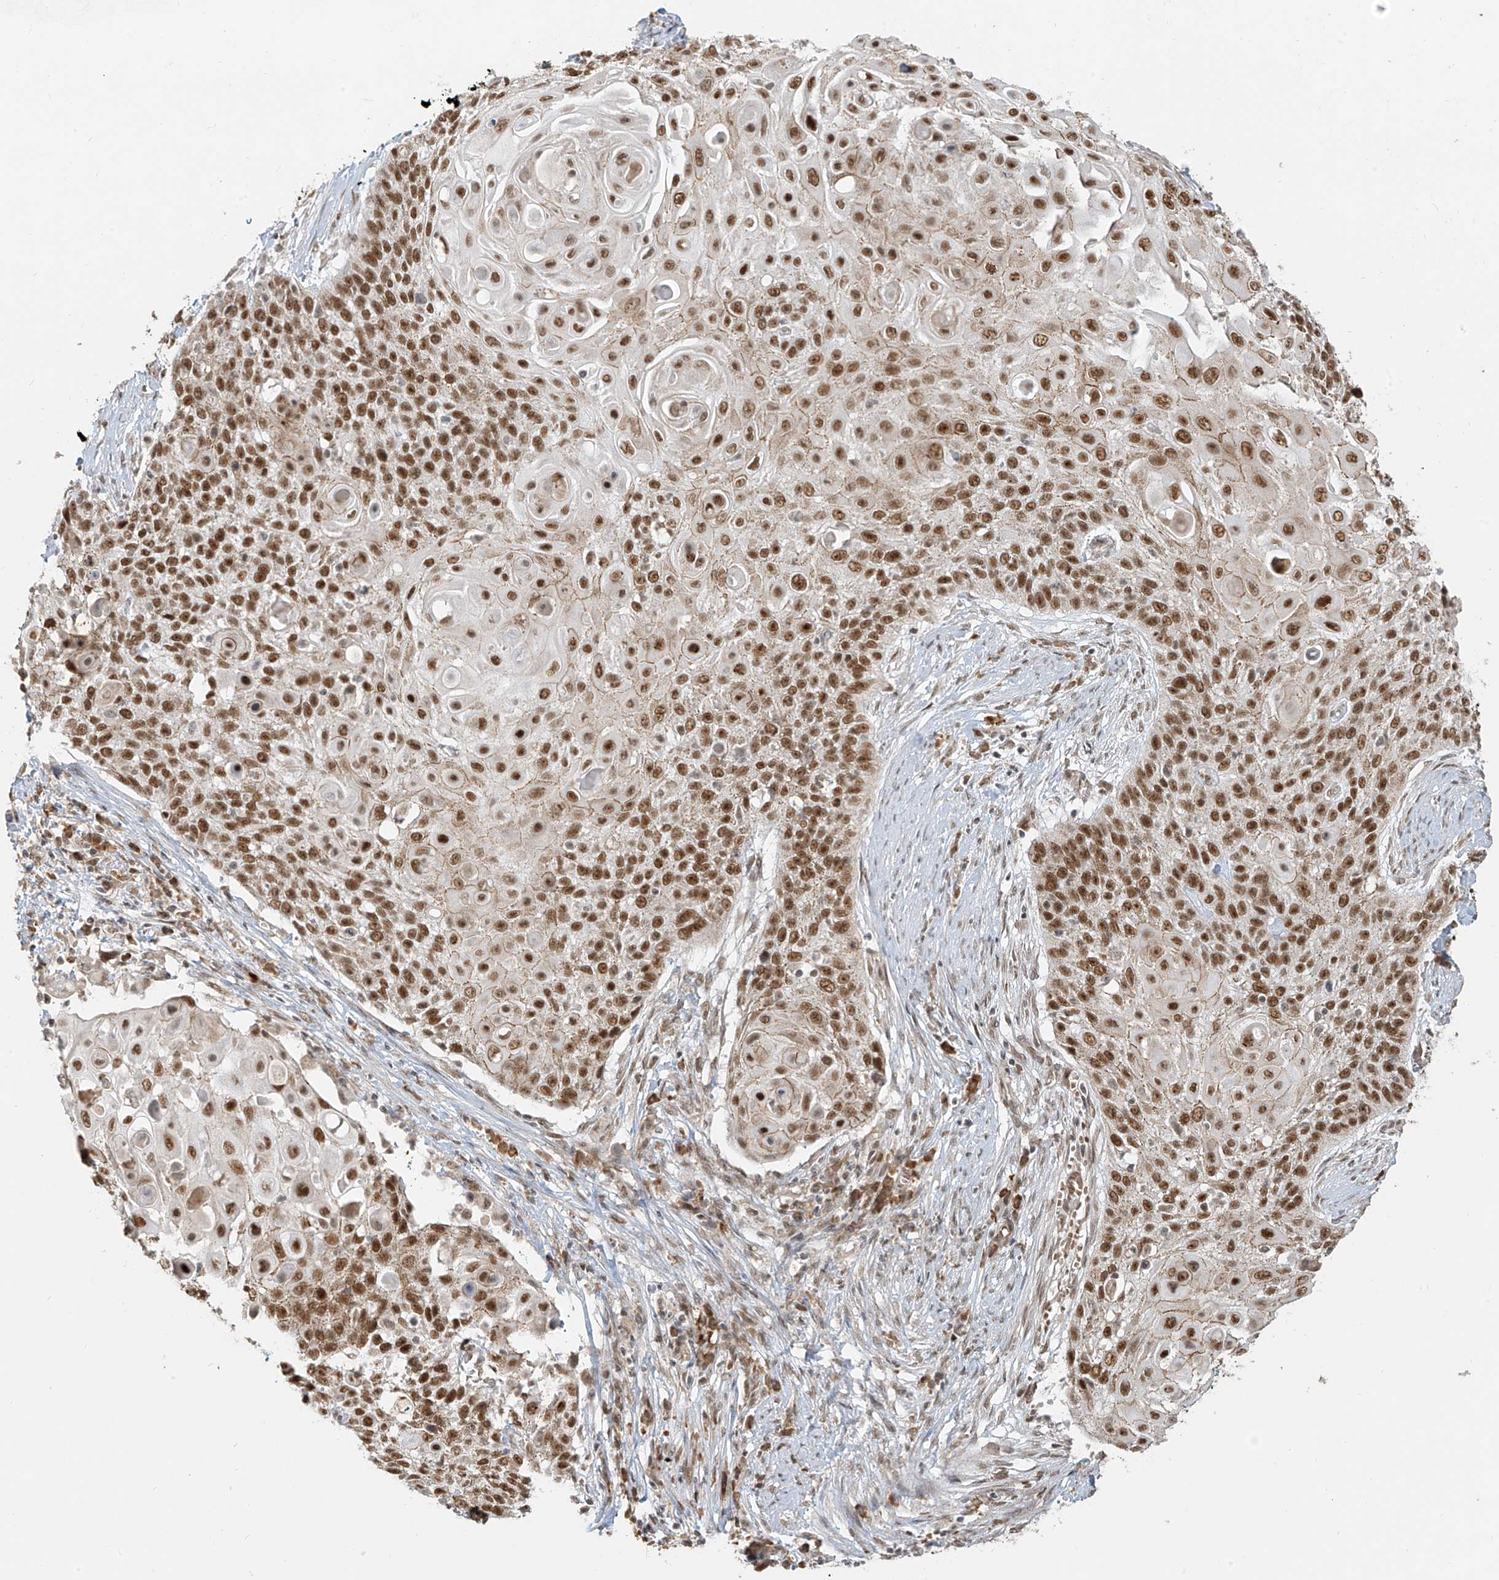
{"staining": {"intensity": "strong", "quantity": ">75%", "location": "nuclear"}, "tissue": "cervical cancer", "cell_type": "Tumor cells", "image_type": "cancer", "snomed": [{"axis": "morphology", "description": "Squamous cell carcinoma, NOS"}, {"axis": "topography", "description": "Cervix"}], "caption": "Human cervical cancer stained with a brown dye demonstrates strong nuclear positive staining in approximately >75% of tumor cells.", "gene": "ZMYM2", "patient": {"sex": "female", "age": 39}}